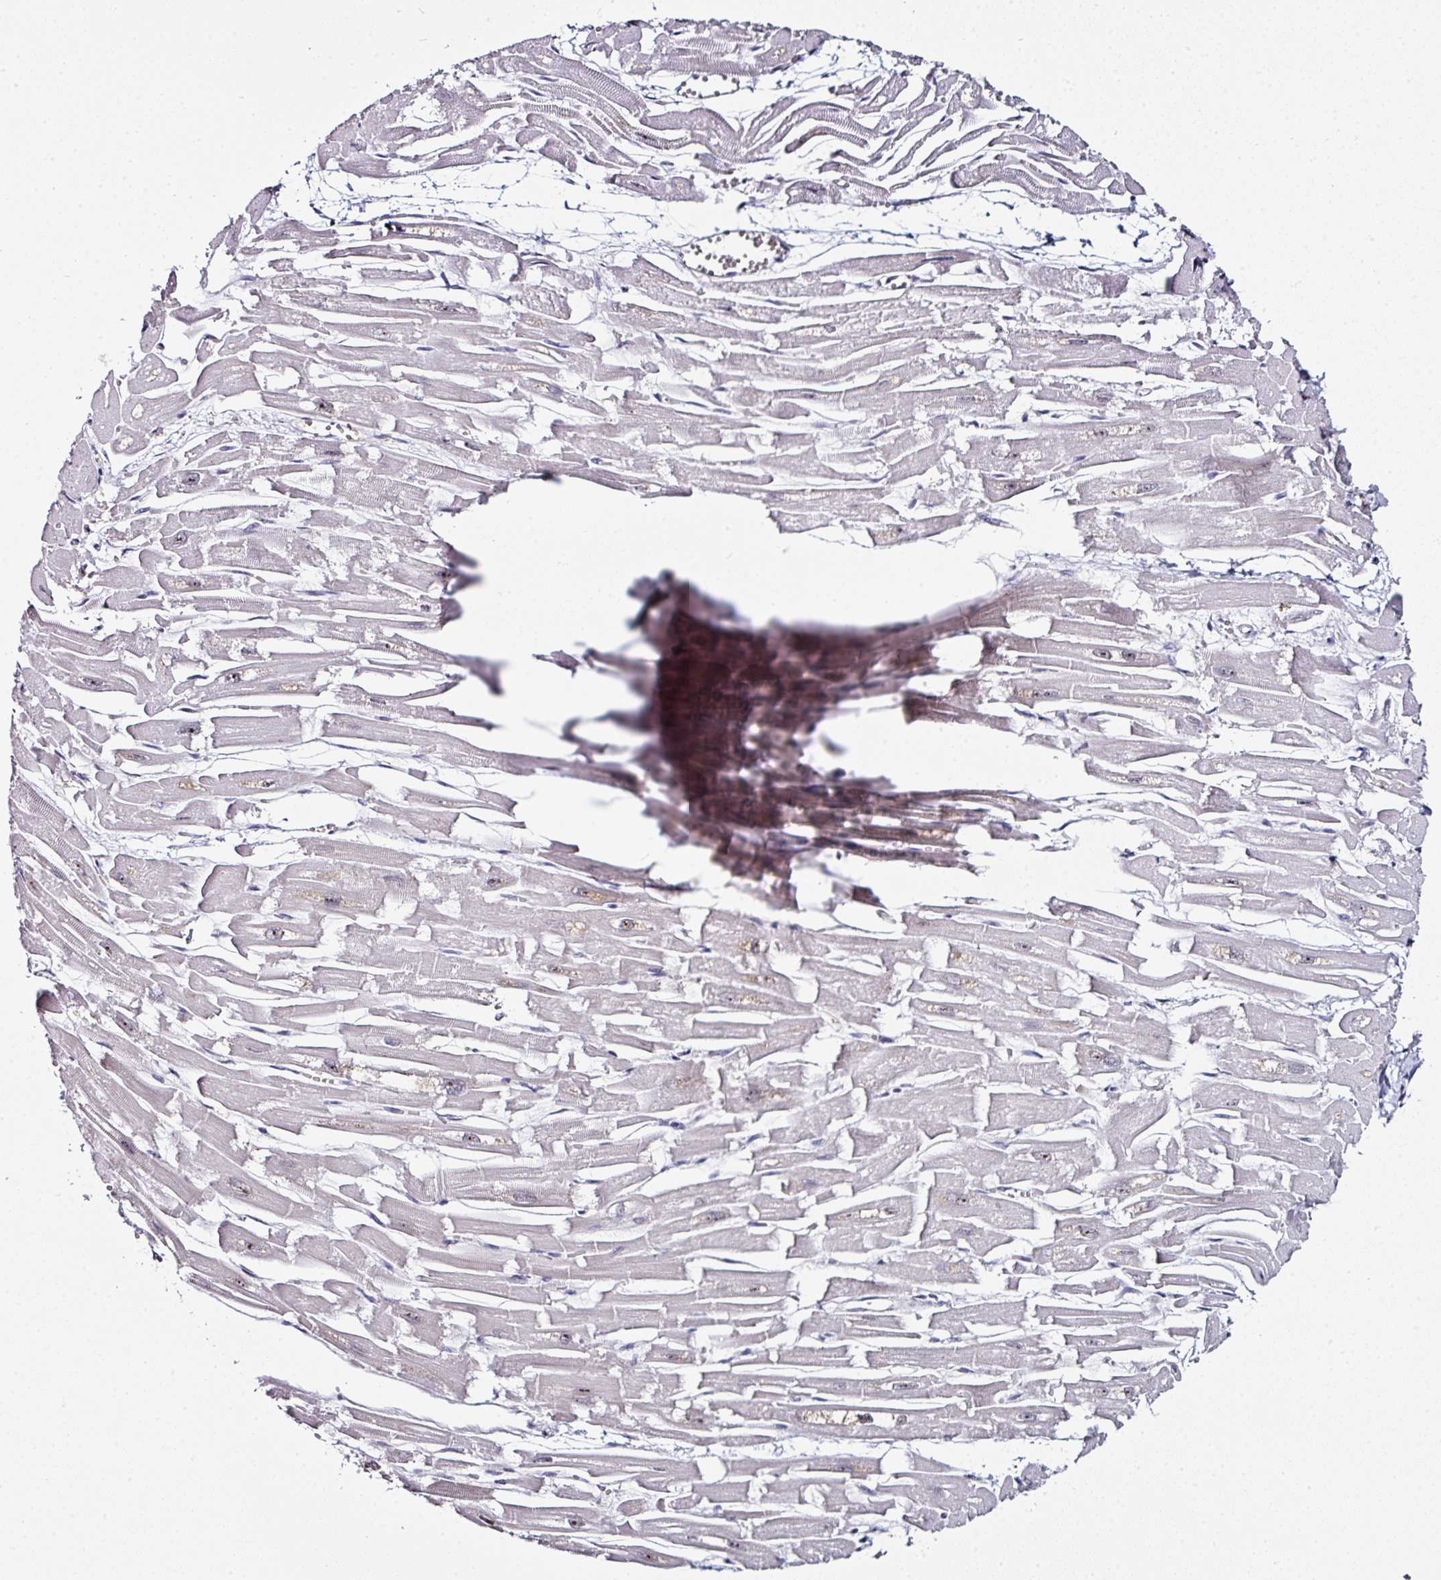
{"staining": {"intensity": "weak", "quantity": "<25%", "location": "nuclear"}, "tissue": "heart muscle", "cell_type": "Cardiomyocytes", "image_type": "normal", "snomed": [{"axis": "morphology", "description": "Normal tissue, NOS"}, {"axis": "topography", "description": "Heart"}], "caption": "This is an immunohistochemistry (IHC) photomicrograph of unremarkable heart muscle. There is no staining in cardiomyocytes.", "gene": "NACC2", "patient": {"sex": "male", "age": 54}}